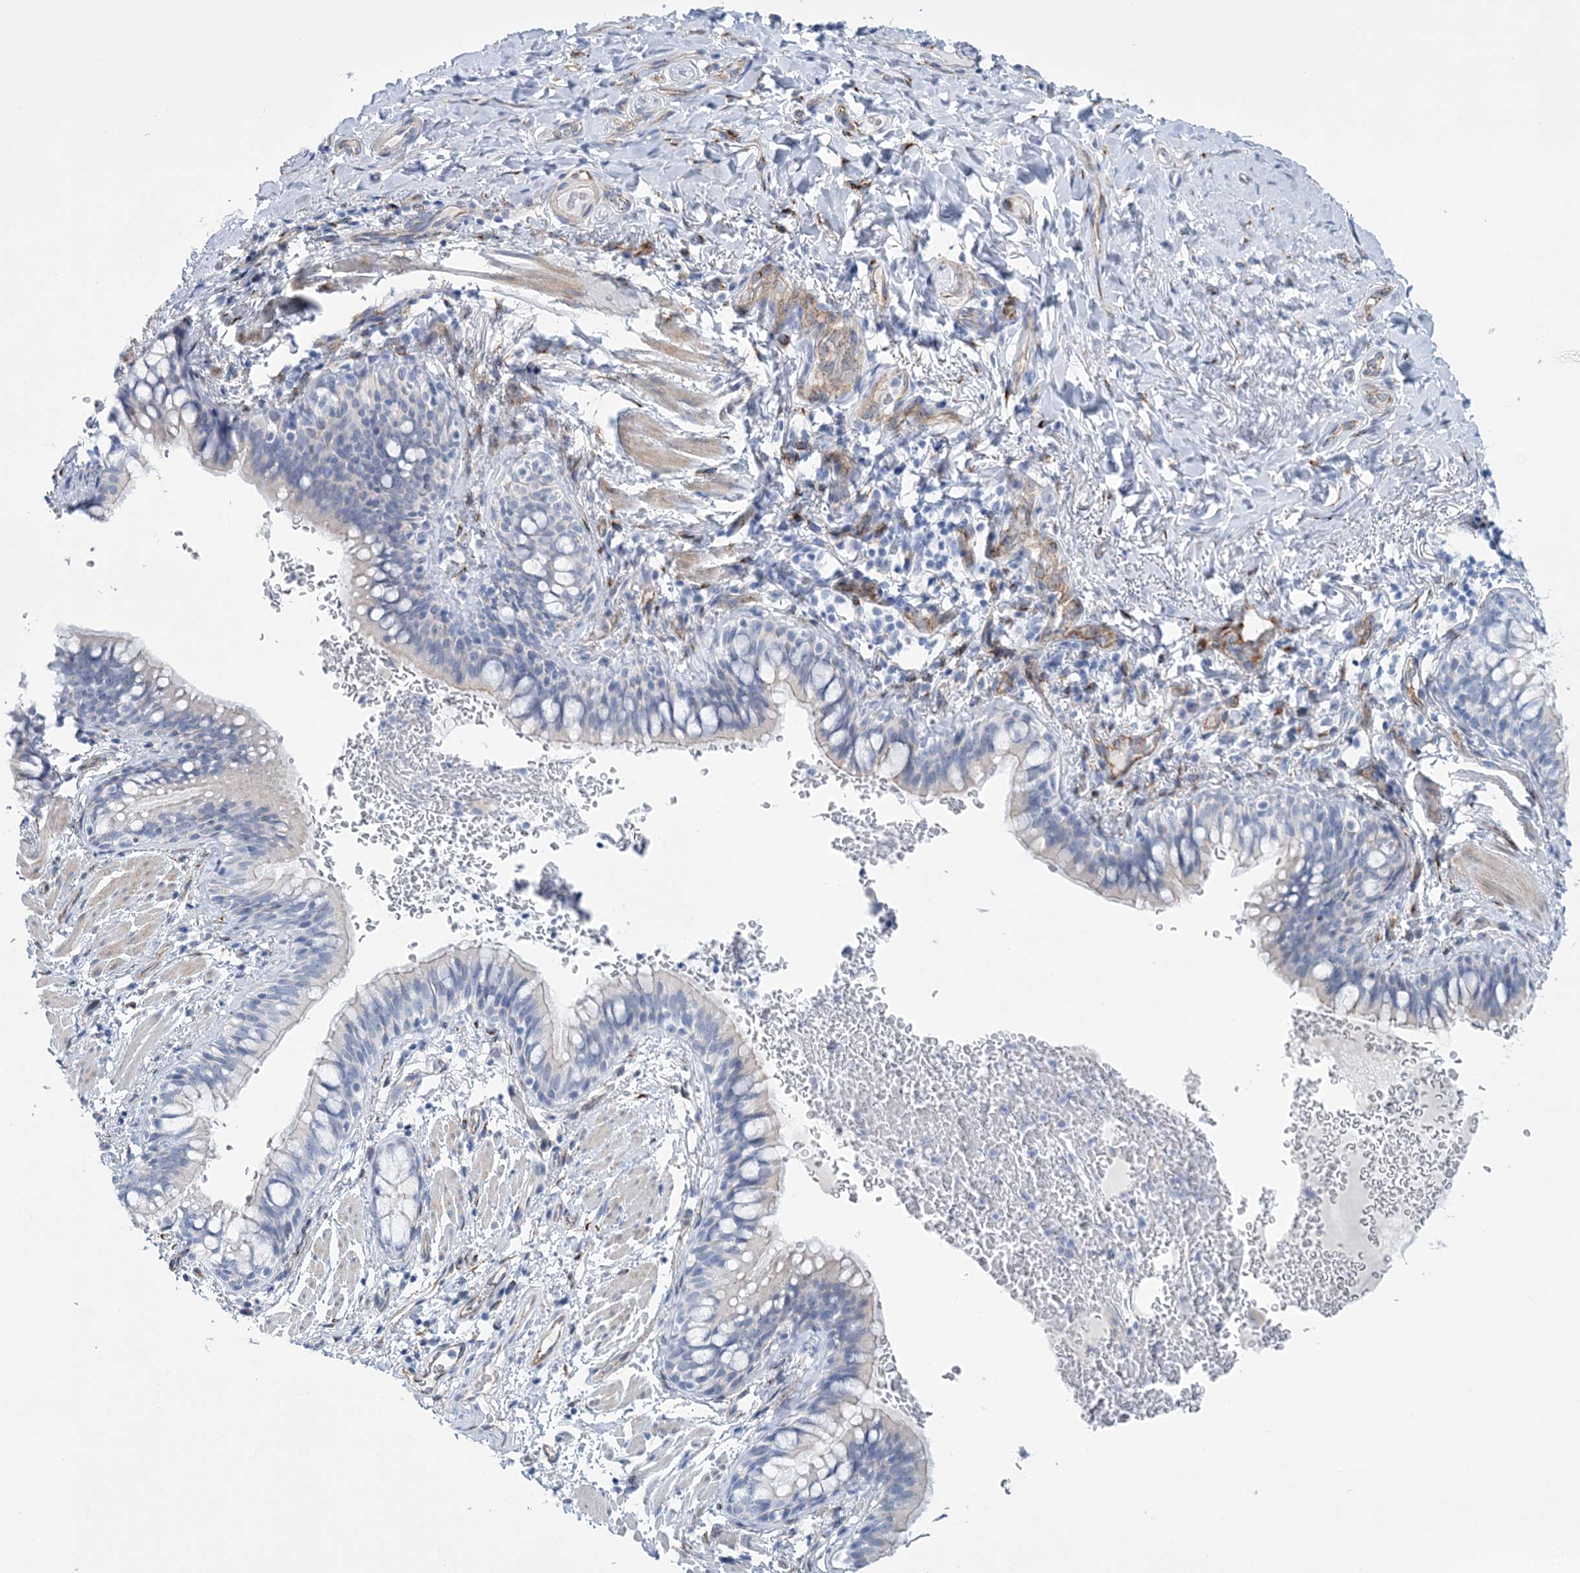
{"staining": {"intensity": "negative", "quantity": "none", "location": "none"}, "tissue": "bronchus", "cell_type": "Respiratory epithelial cells", "image_type": "normal", "snomed": [{"axis": "morphology", "description": "Normal tissue, NOS"}, {"axis": "topography", "description": "Cartilage tissue"}, {"axis": "topography", "description": "Bronchus"}], "caption": "Bronchus stained for a protein using immunohistochemistry (IHC) reveals no positivity respiratory epithelial cells.", "gene": "RAB11FIP5", "patient": {"sex": "female", "age": 36}}